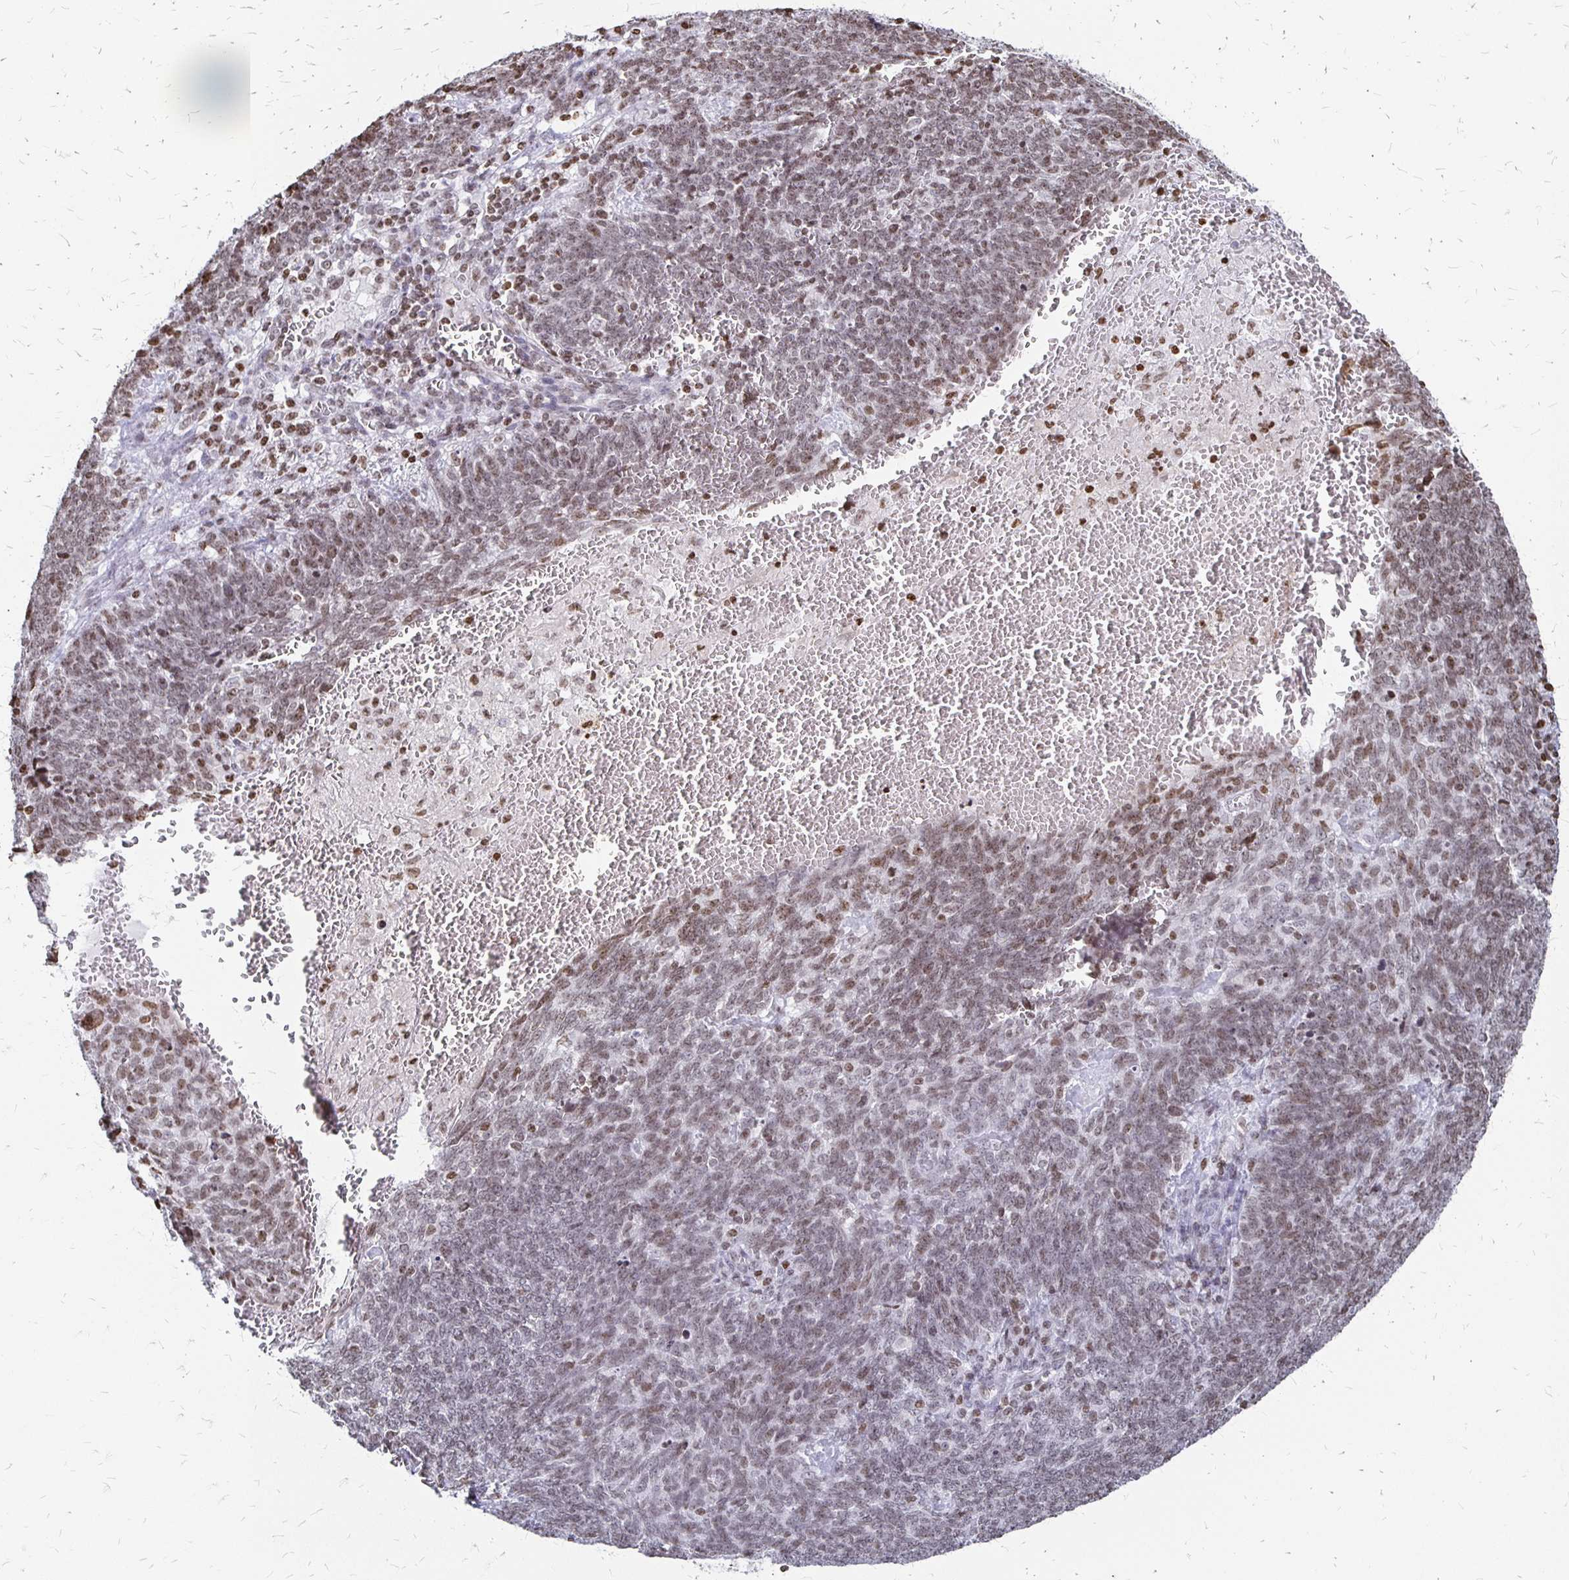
{"staining": {"intensity": "weak", "quantity": ">75%", "location": "nuclear"}, "tissue": "lung cancer", "cell_type": "Tumor cells", "image_type": "cancer", "snomed": [{"axis": "morphology", "description": "Squamous cell carcinoma, NOS"}, {"axis": "topography", "description": "Lung"}], "caption": "The immunohistochemical stain highlights weak nuclear positivity in tumor cells of lung cancer (squamous cell carcinoma) tissue. (DAB IHC with brightfield microscopy, high magnification).", "gene": "ZNF280C", "patient": {"sex": "female", "age": 72}}